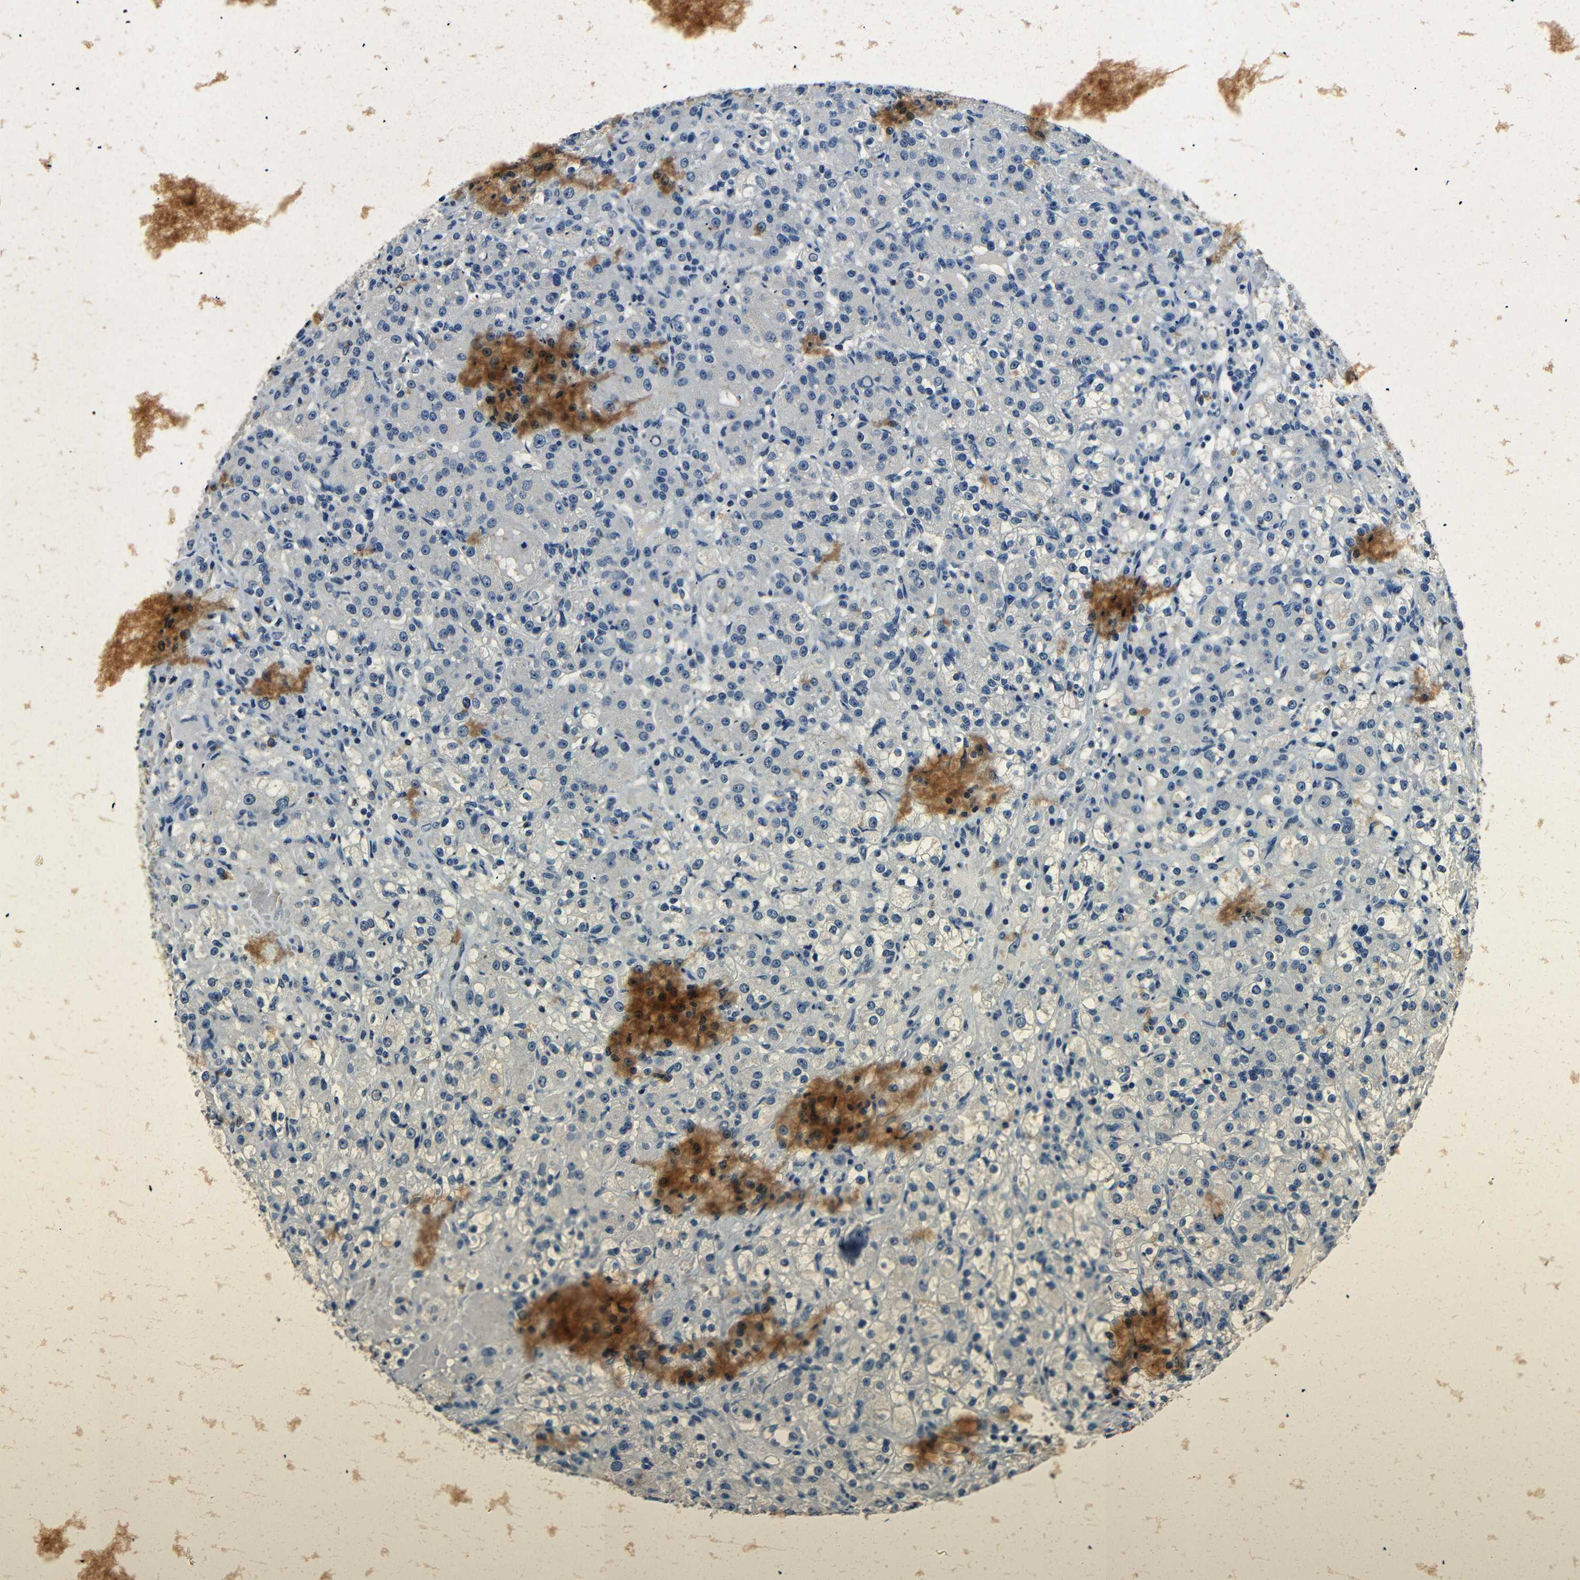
{"staining": {"intensity": "negative", "quantity": "none", "location": "none"}, "tissue": "renal cancer", "cell_type": "Tumor cells", "image_type": "cancer", "snomed": [{"axis": "morphology", "description": "Normal tissue, NOS"}, {"axis": "morphology", "description": "Adenocarcinoma, NOS"}, {"axis": "topography", "description": "Kidney"}], "caption": "Immunohistochemistry photomicrograph of renal cancer (adenocarcinoma) stained for a protein (brown), which demonstrates no staining in tumor cells. (DAB immunohistochemistry (IHC) with hematoxylin counter stain).", "gene": "NCMAP", "patient": {"sex": "male", "age": 61}}